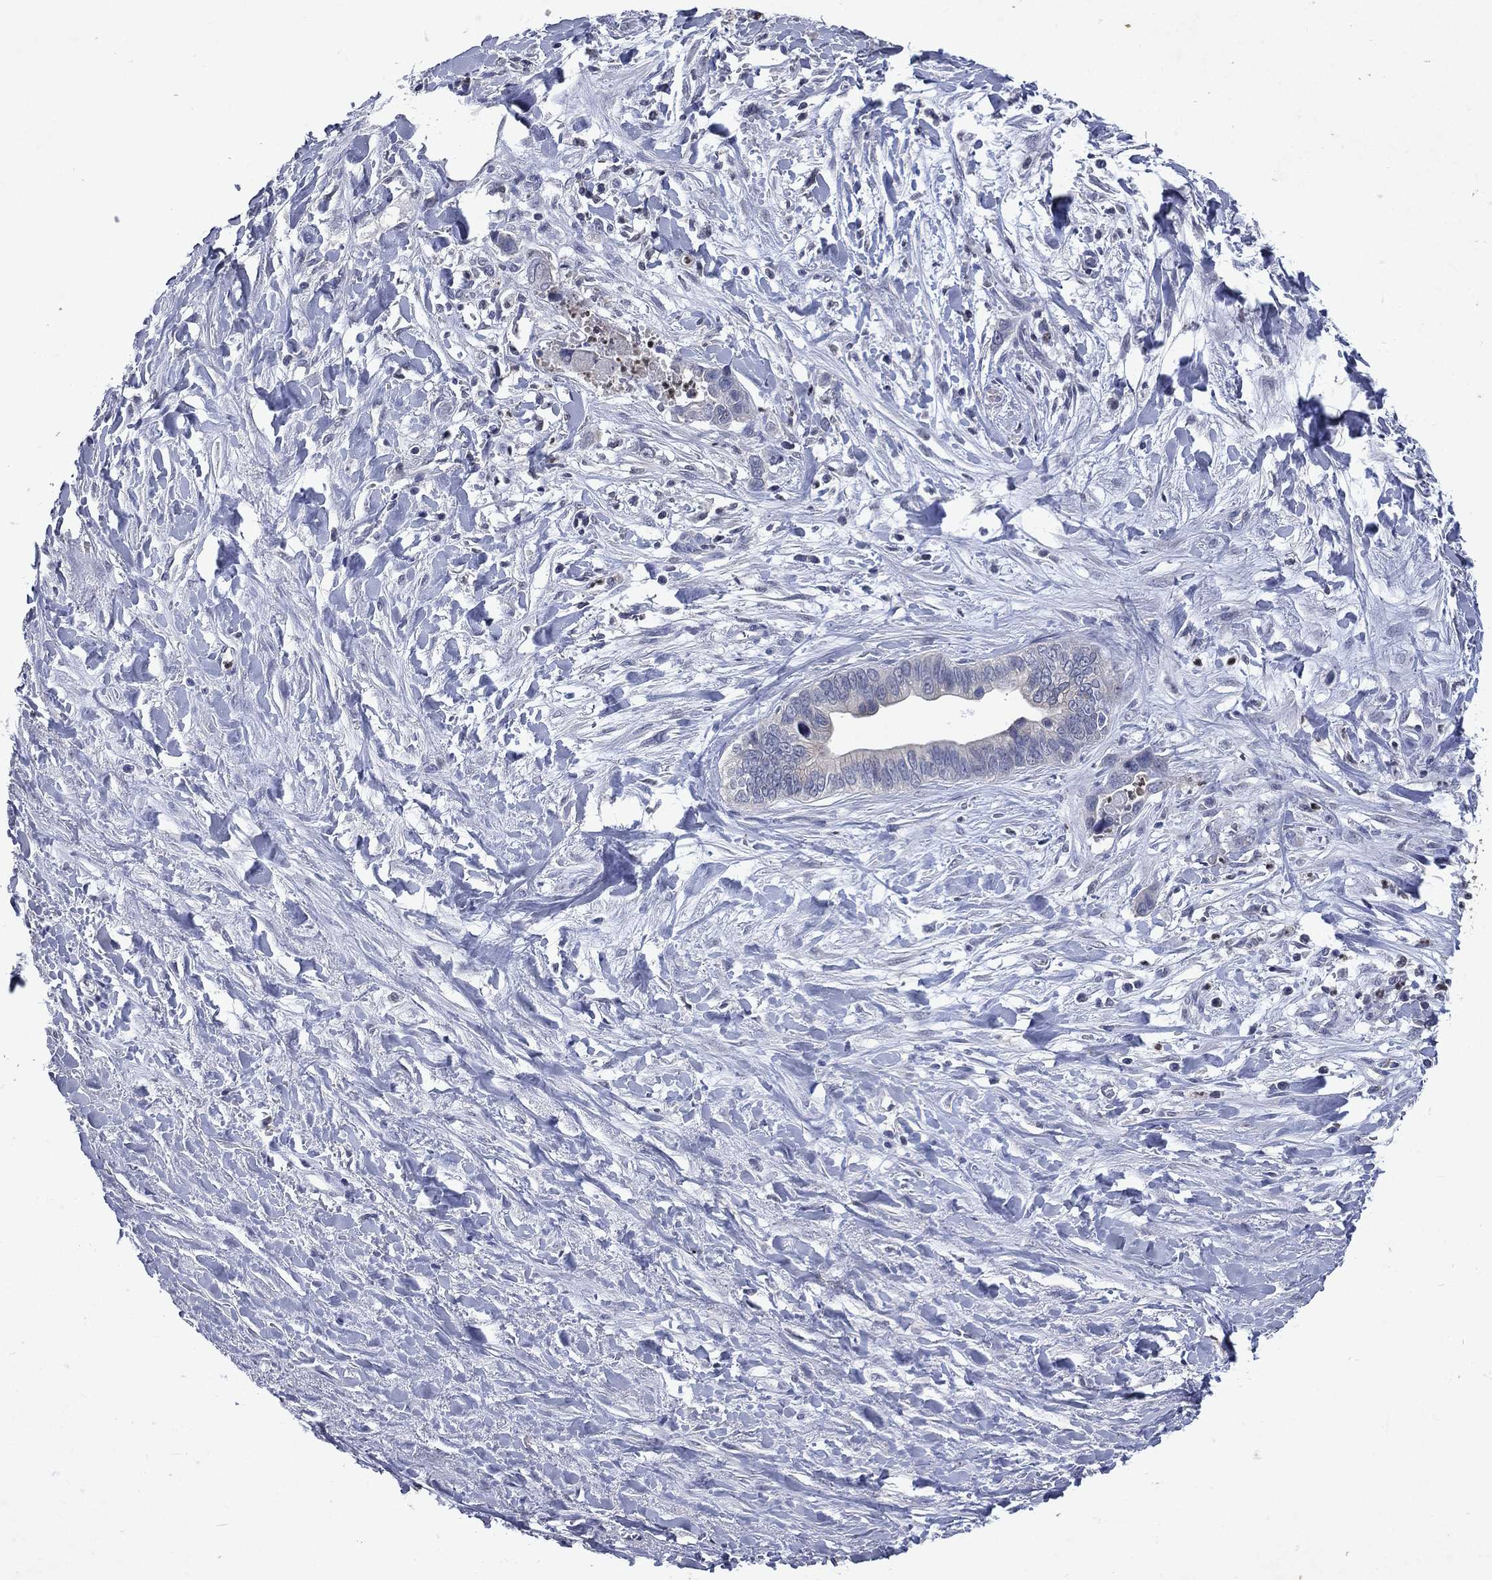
{"staining": {"intensity": "negative", "quantity": "none", "location": "none"}, "tissue": "liver cancer", "cell_type": "Tumor cells", "image_type": "cancer", "snomed": [{"axis": "morphology", "description": "Cholangiocarcinoma"}, {"axis": "topography", "description": "Liver"}], "caption": "Liver cancer was stained to show a protein in brown. There is no significant staining in tumor cells.", "gene": "SLC34A2", "patient": {"sex": "female", "age": 79}}